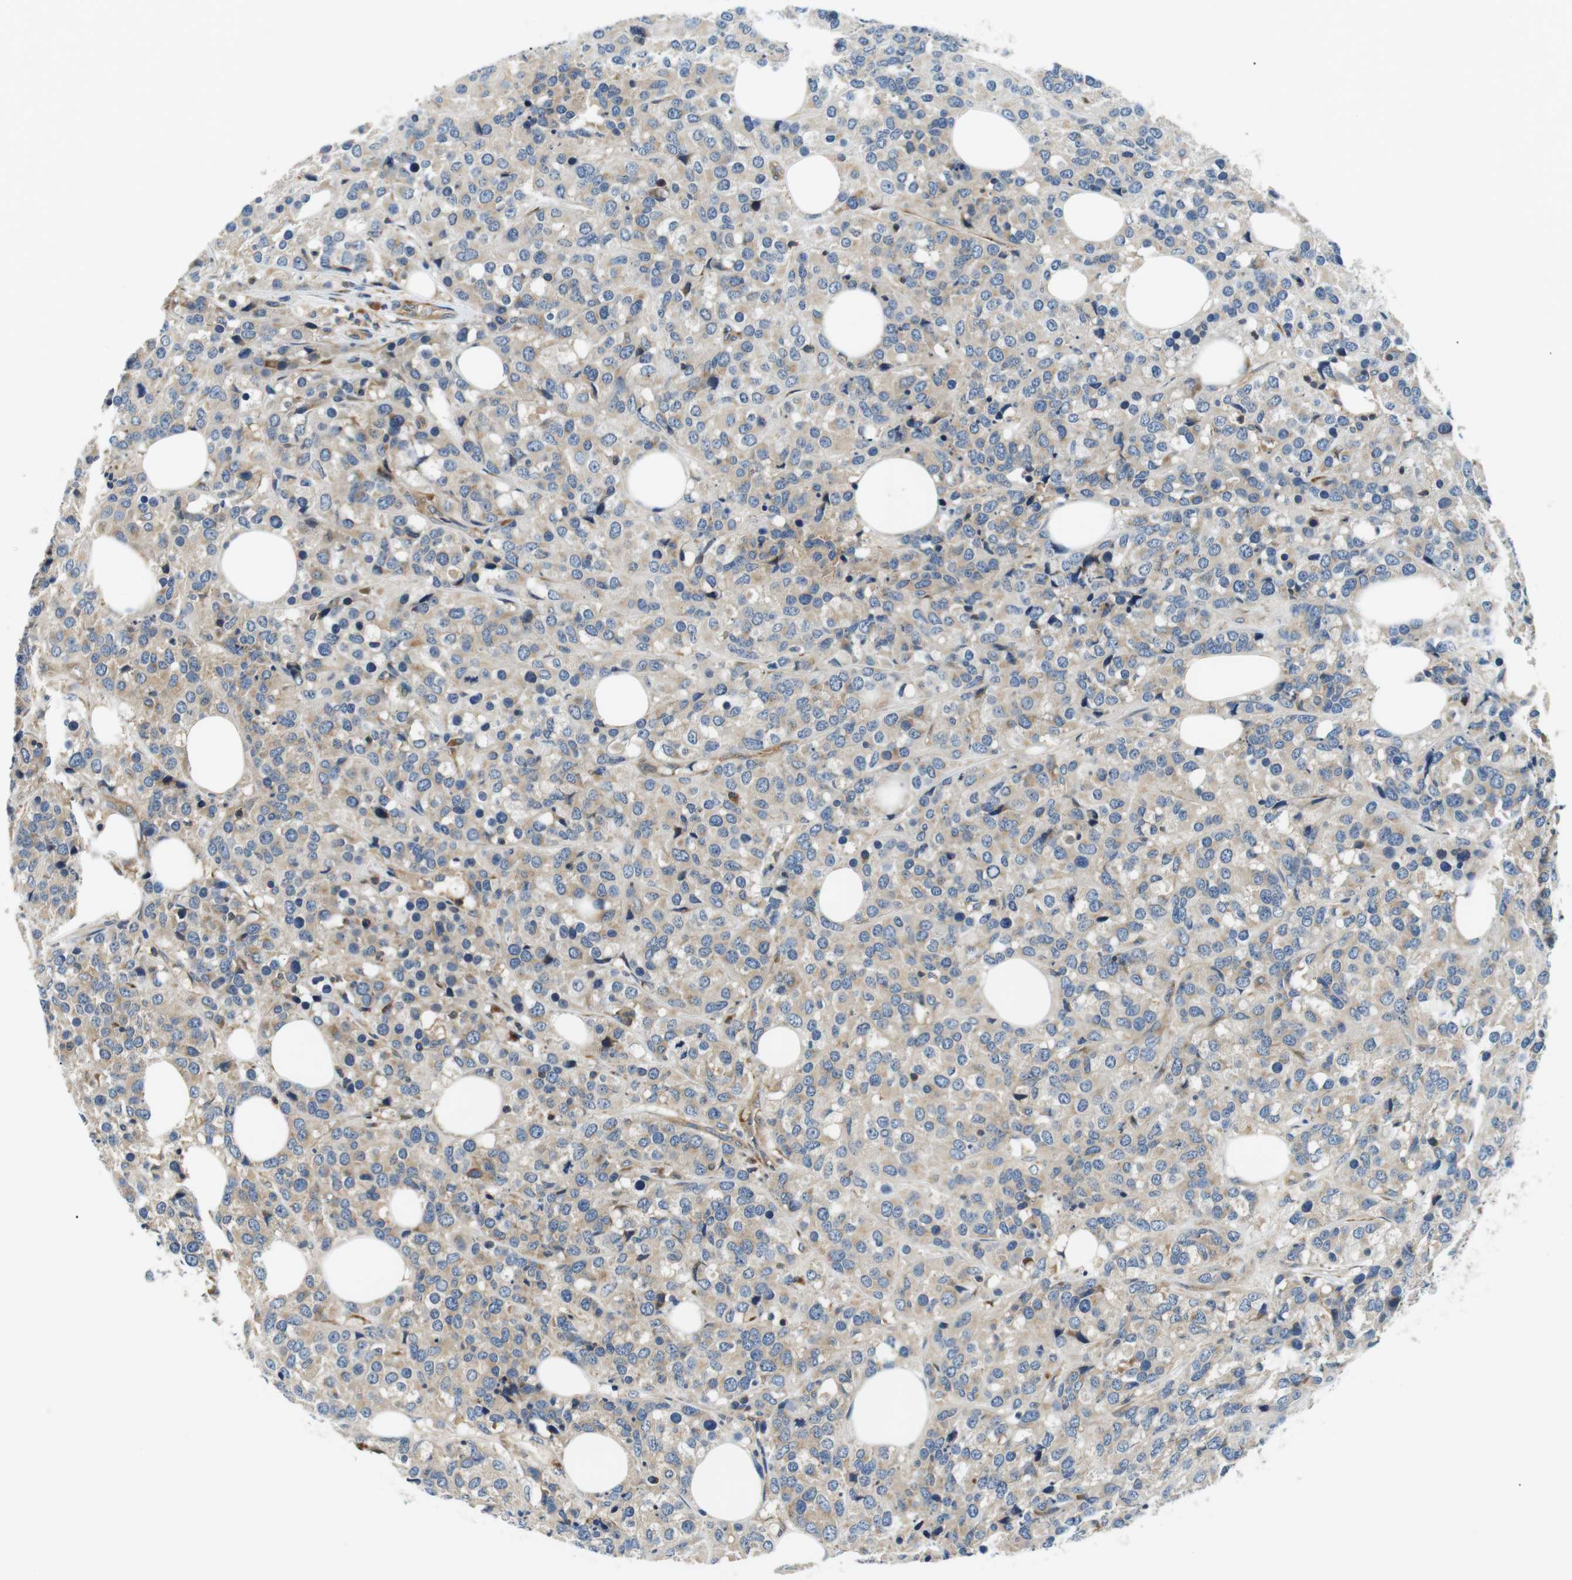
{"staining": {"intensity": "weak", "quantity": "25%-75%", "location": "cytoplasmic/membranous"}, "tissue": "breast cancer", "cell_type": "Tumor cells", "image_type": "cancer", "snomed": [{"axis": "morphology", "description": "Lobular carcinoma"}, {"axis": "topography", "description": "Breast"}], "caption": "A low amount of weak cytoplasmic/membranous positivity is present in approximately 25%-75% of tumor cells in lobular carcinoma (breast) tissue.", "gene": "DIPK1A", "patient": {"sex": "female", "age": 59}}